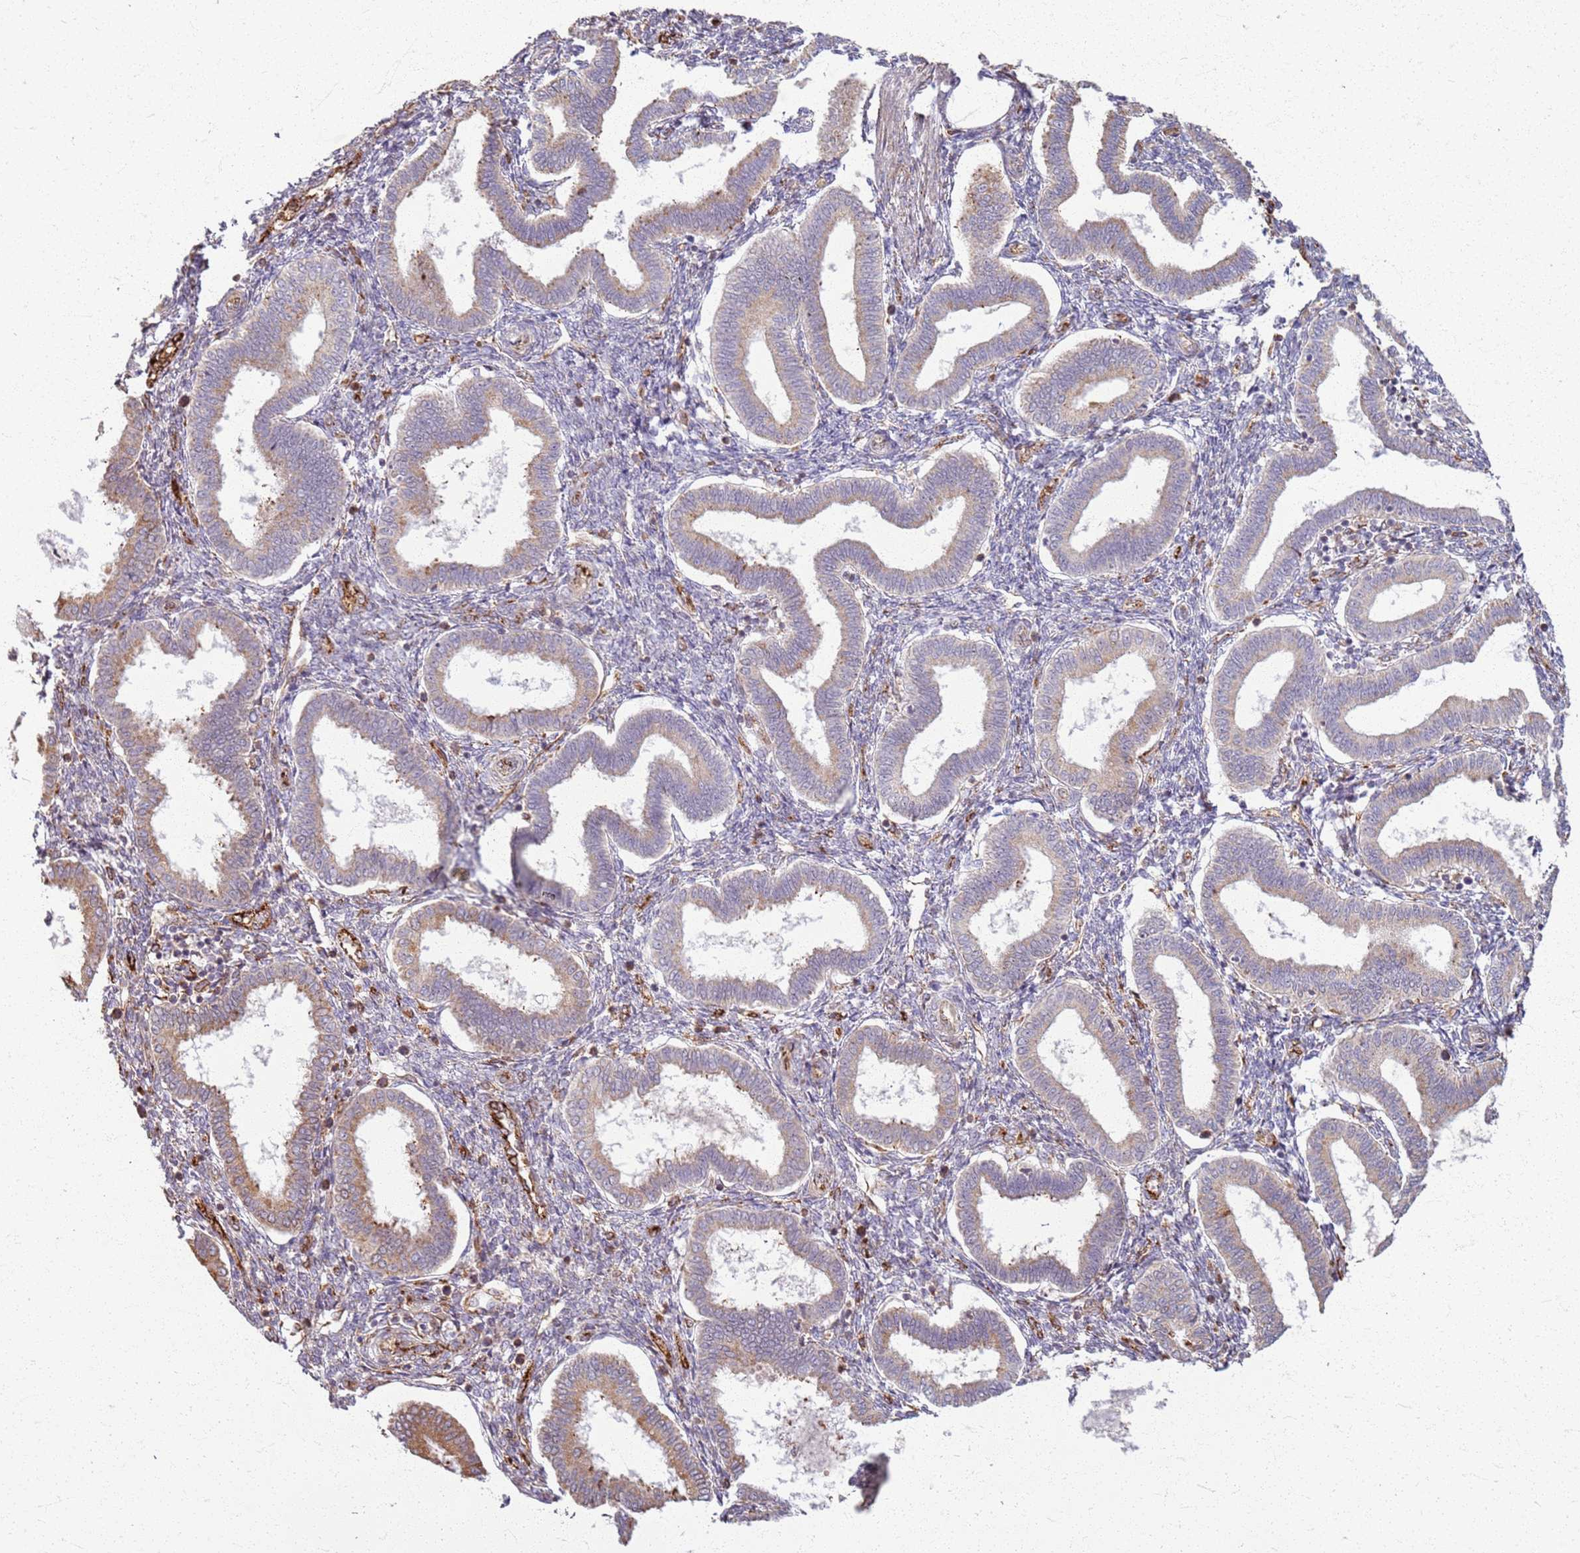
{"staining": {"intensity": "moderate", "quantity": "<25%", "location": "cytoplasmic/membranous"}, "tissue": "endometrium", "cell_type": "Cells in endometrial stroma", "image_type": "normal", "snomed": [{"axis": "morphology", "description": "Normal tissue, NOS"}, {"axis": "topography", "description": "Endometrium"}], "caption": "IHC histopathology image of unremarkable endometrium: endometrium stained using immunohistochemistry (IHC) reveals low levels of moderate protein expression localized specifically in the cytoplasmic/membranous of cells in endometrial stroma, appearing as a cytoplasmic/membranous brown color.", "gene": "KRI1", "patient": {"sex": "female", "age": 24}}